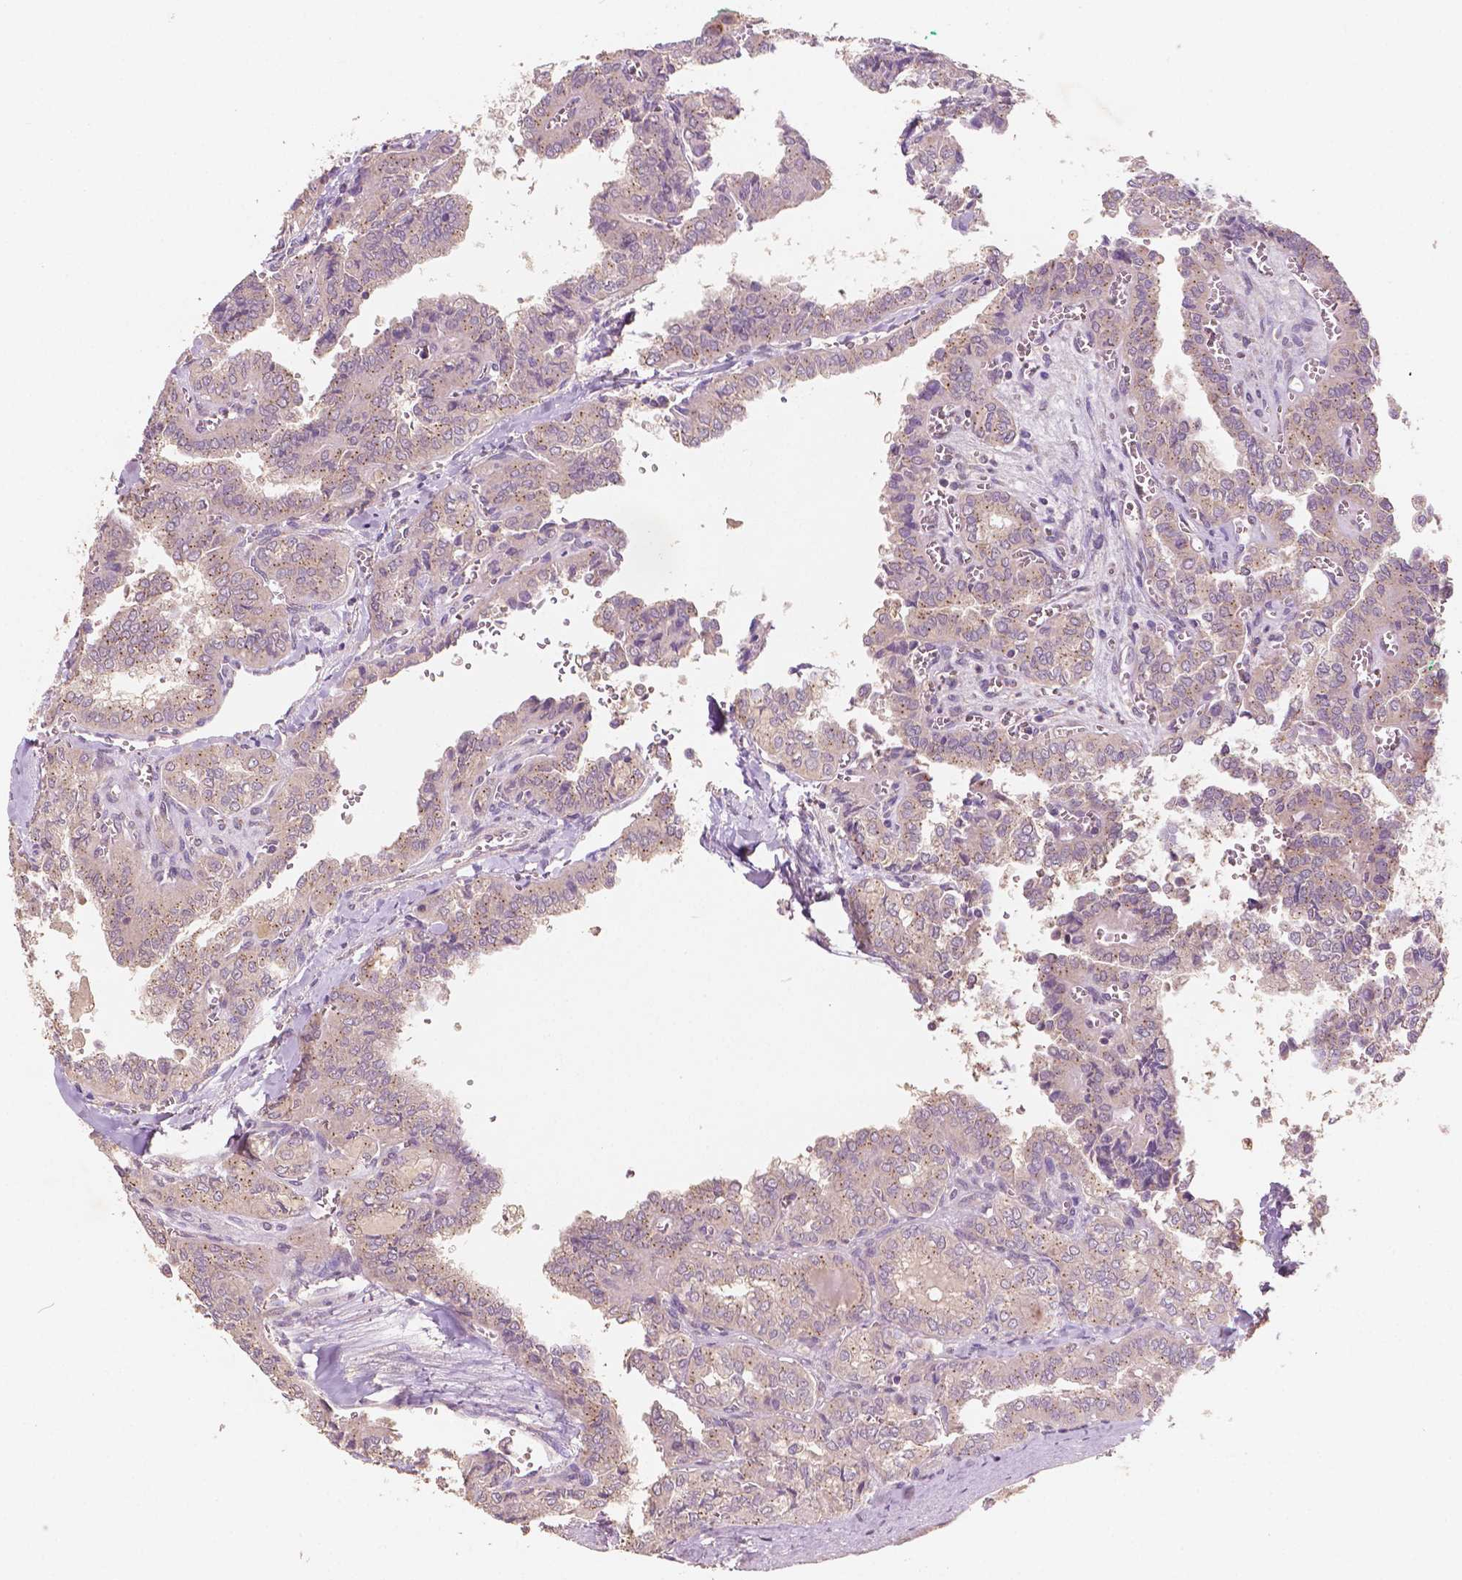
{"staining": {"intensity": "moderate", "quantity": "25%-75%", "location": "cytoplasmic/membranous"}, "tissue": "thyroid cancer", "cell_type": "Tumor cells", "image_type": "cancer", "snomed": [{"axis": "morphology", "description": "Papillary adenocarcinoma, NOS"}, {"axis": "topography", "description": "Thyroid gland"}], "caption": "Papillary adenocarcinoma (thyroid) was stained to show a protein in brown. There is medium levels of moderate cytoplasmic/membranous expression in about 25%-75% of tumor cells.", "gene": "CHPT1", "patient": {"sex": "female", "age": 41}}